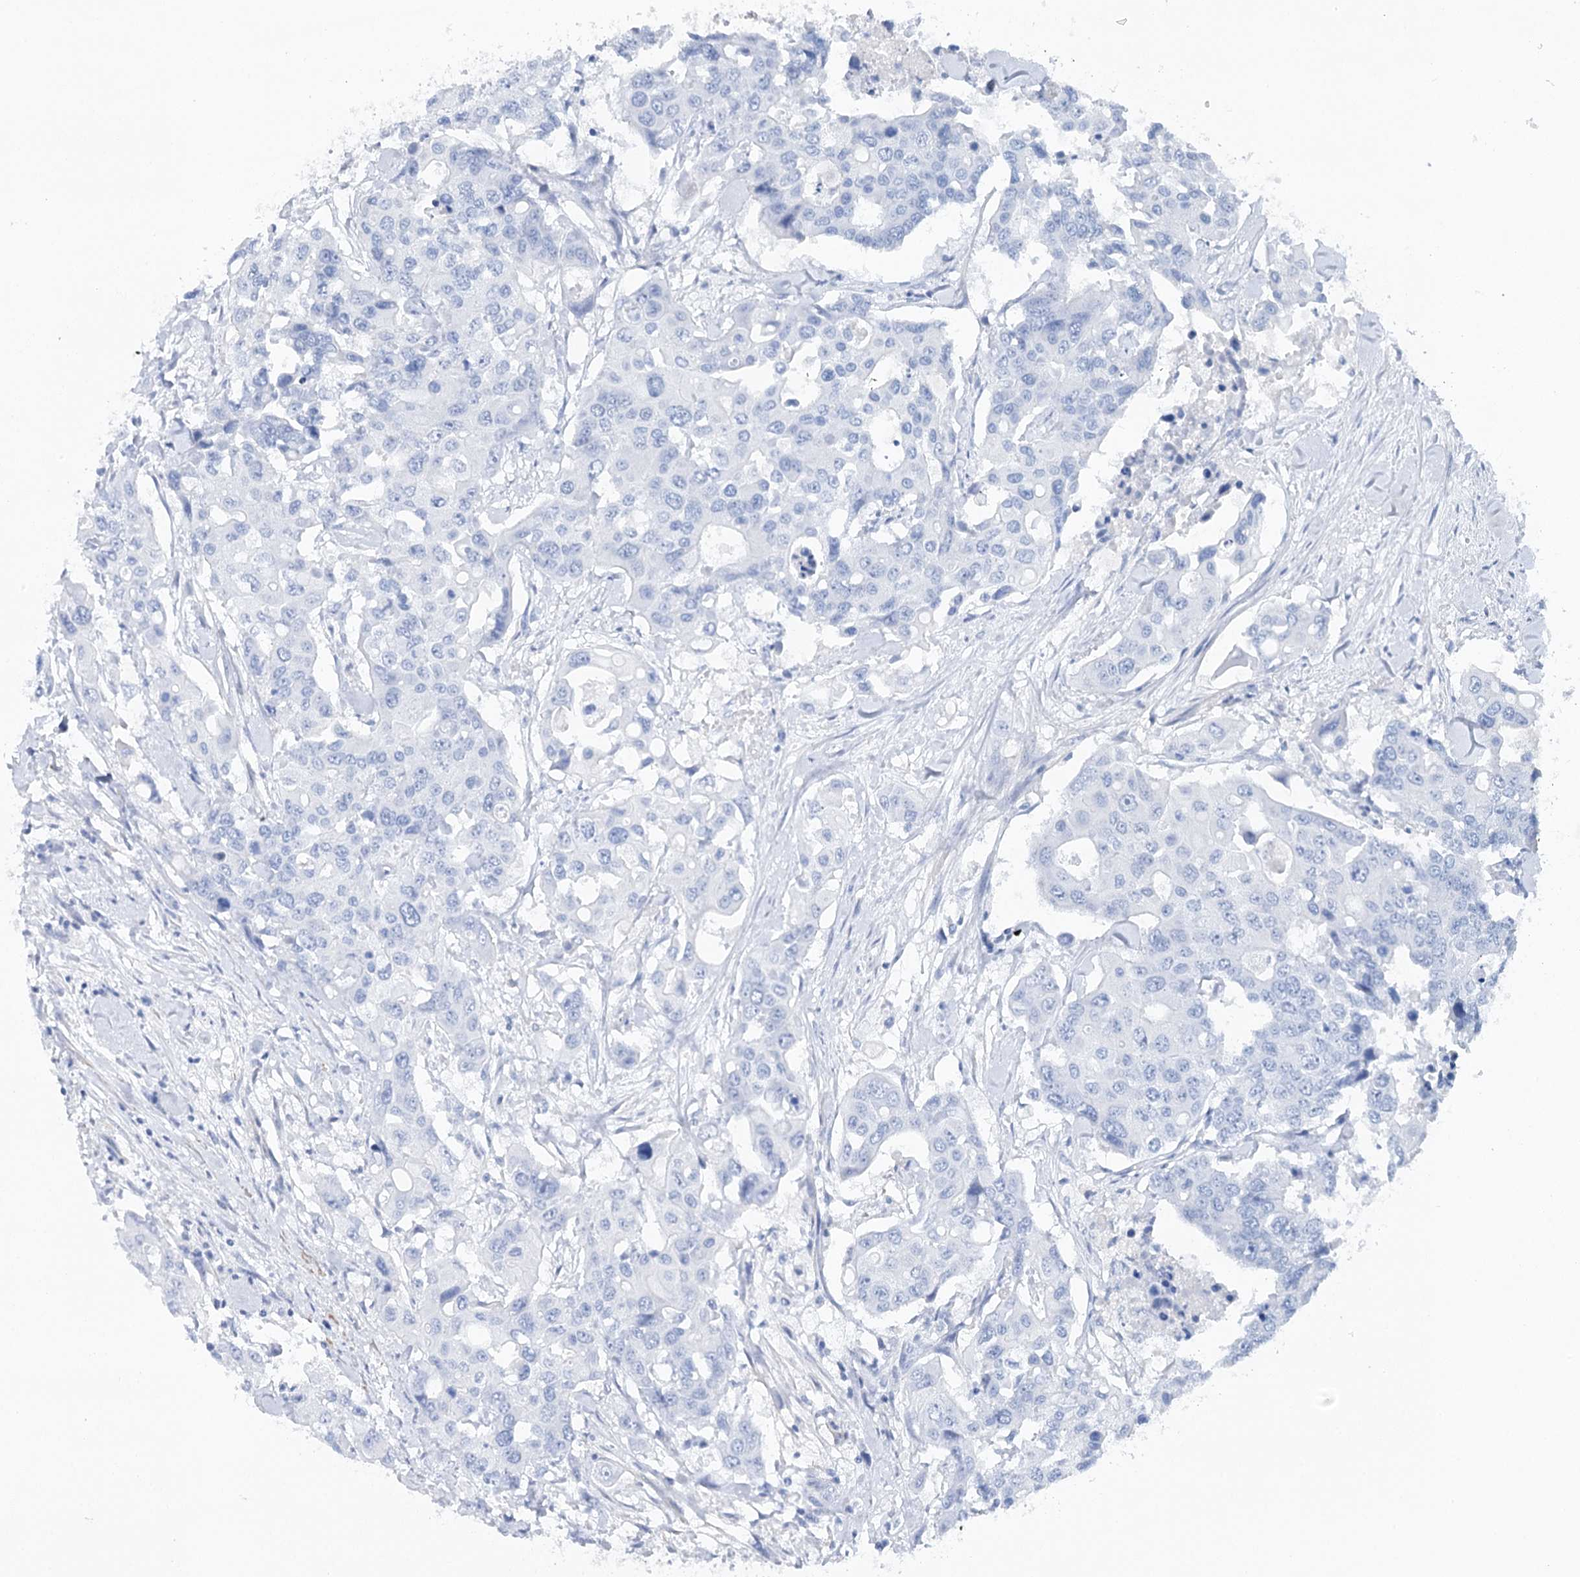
{"staining": {"intensity": "negative", "quantity": "none", "location": "none"}, "tissue": "colorectal cancer", "cell_type": "Tumor cells", "image_type": "cancer", "snomed": [{"axis": "morphology", "description": "Adenocarcinoma, NOS"}, {"axis": "topography", "description": "Colon"}], "caption": "Immunohistochemical staining of human colorectal cancer reveals no significant staining in tumor cells.", "gene": "CSN3", "patient": {"sex": "male", "age": 77}}